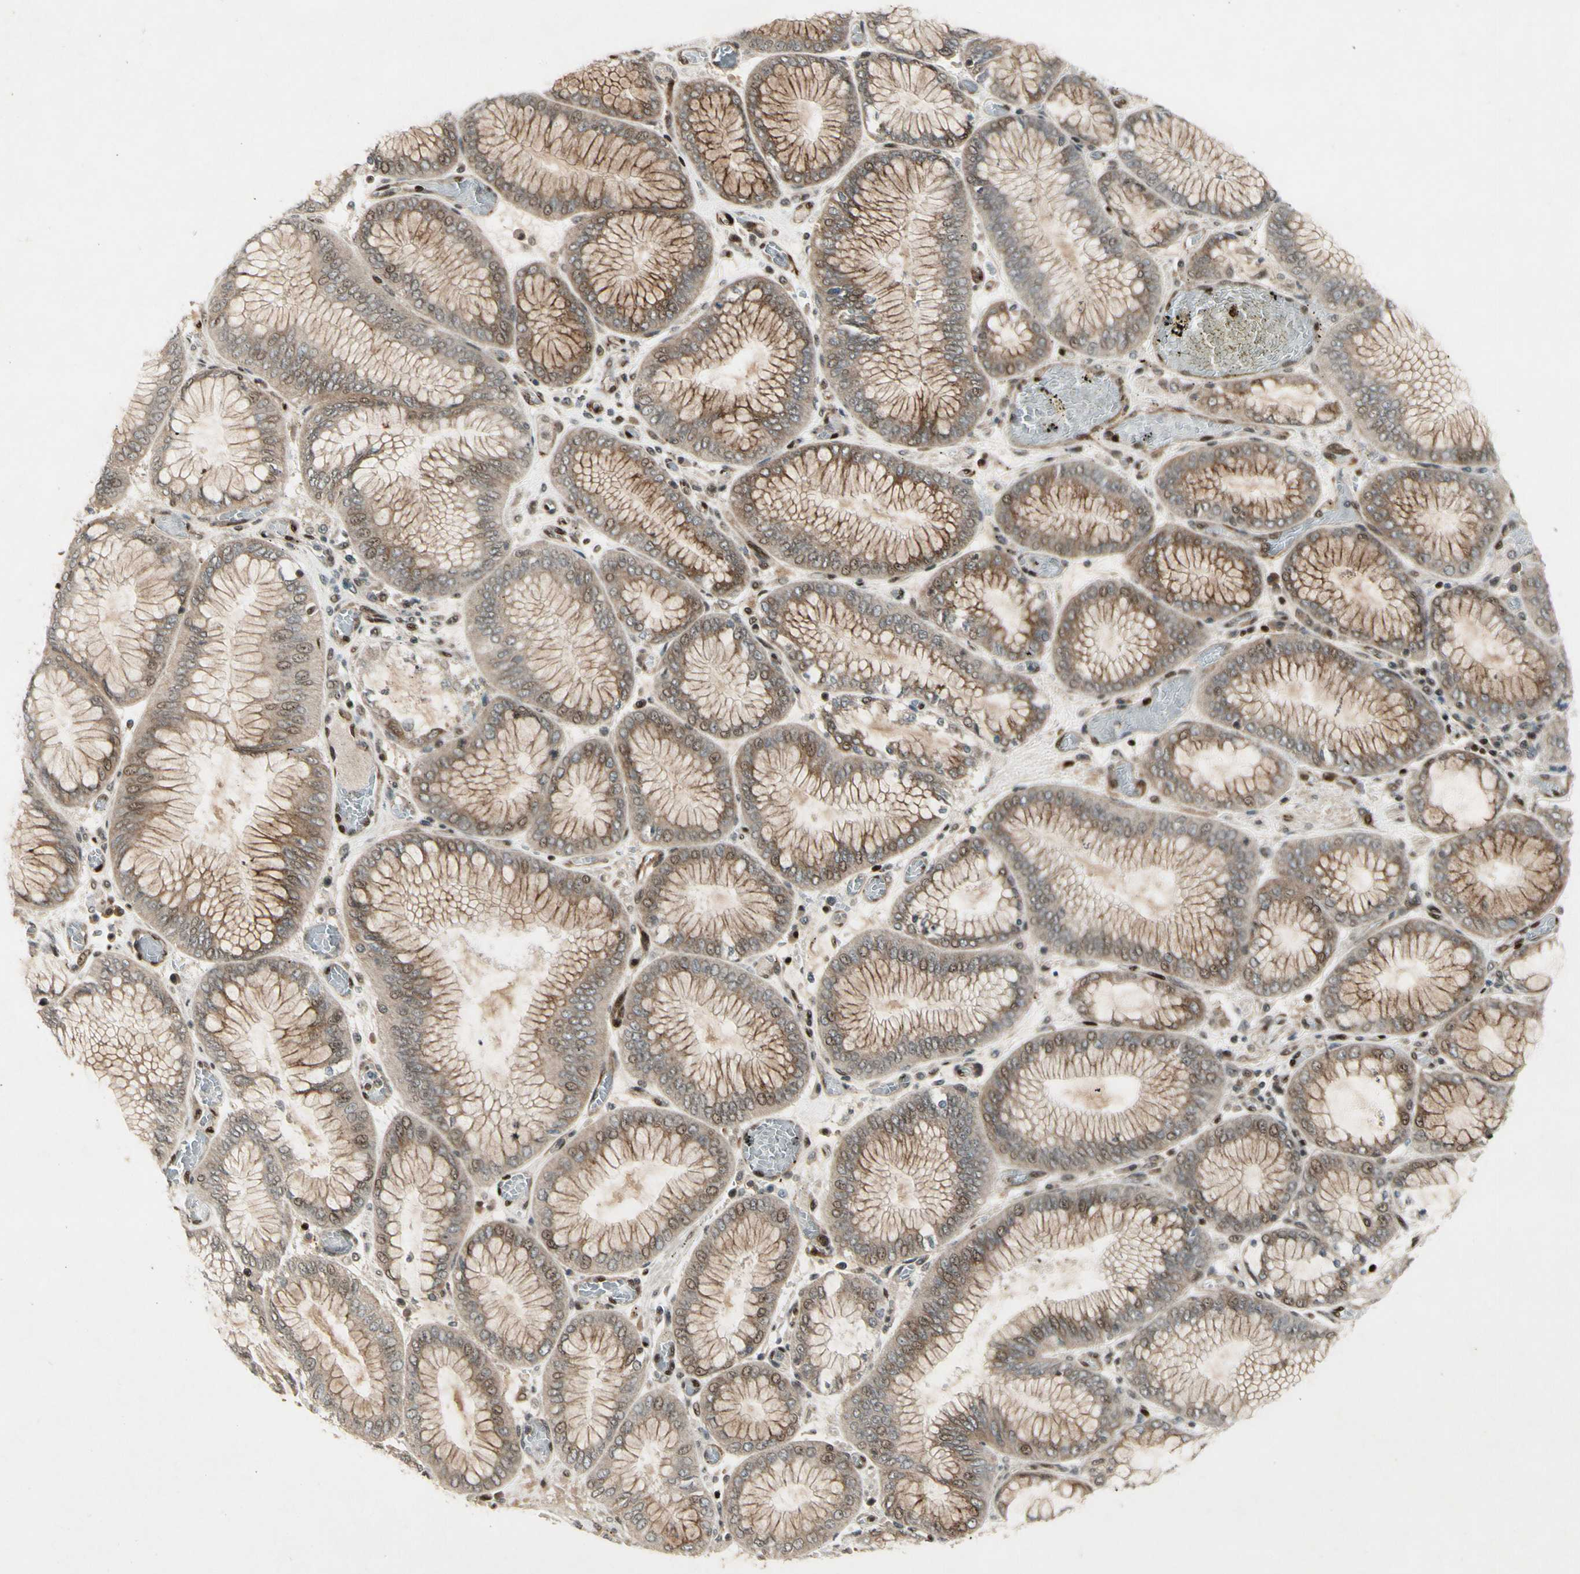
{"staining": {"intensity": "moderate", "quantity": "25%-75%", "location": "cytoplasmic/membranous"}, "tissue": "stomach cancer", "cell_type": "Tumor cells", "image_type": "cancer", "snomed": [{"axis": "morphology", "description": "Normal tissue, NOS"}, {"axis": "morphology", "description": "Adenocarcinoma, NOS"}, {"axis": "topography", "description": "Stomach, upper"}, {"axis": "topography", "description": "Stomach"}], "caption": "IHC of stomach cancer demonstrates medium levels of moderate cytoplasmic/membranous positivity in approximately 25%-75% of tumor cells.", "gene": "CDK11A", "patient": {"sex": "male", "age": 76}}